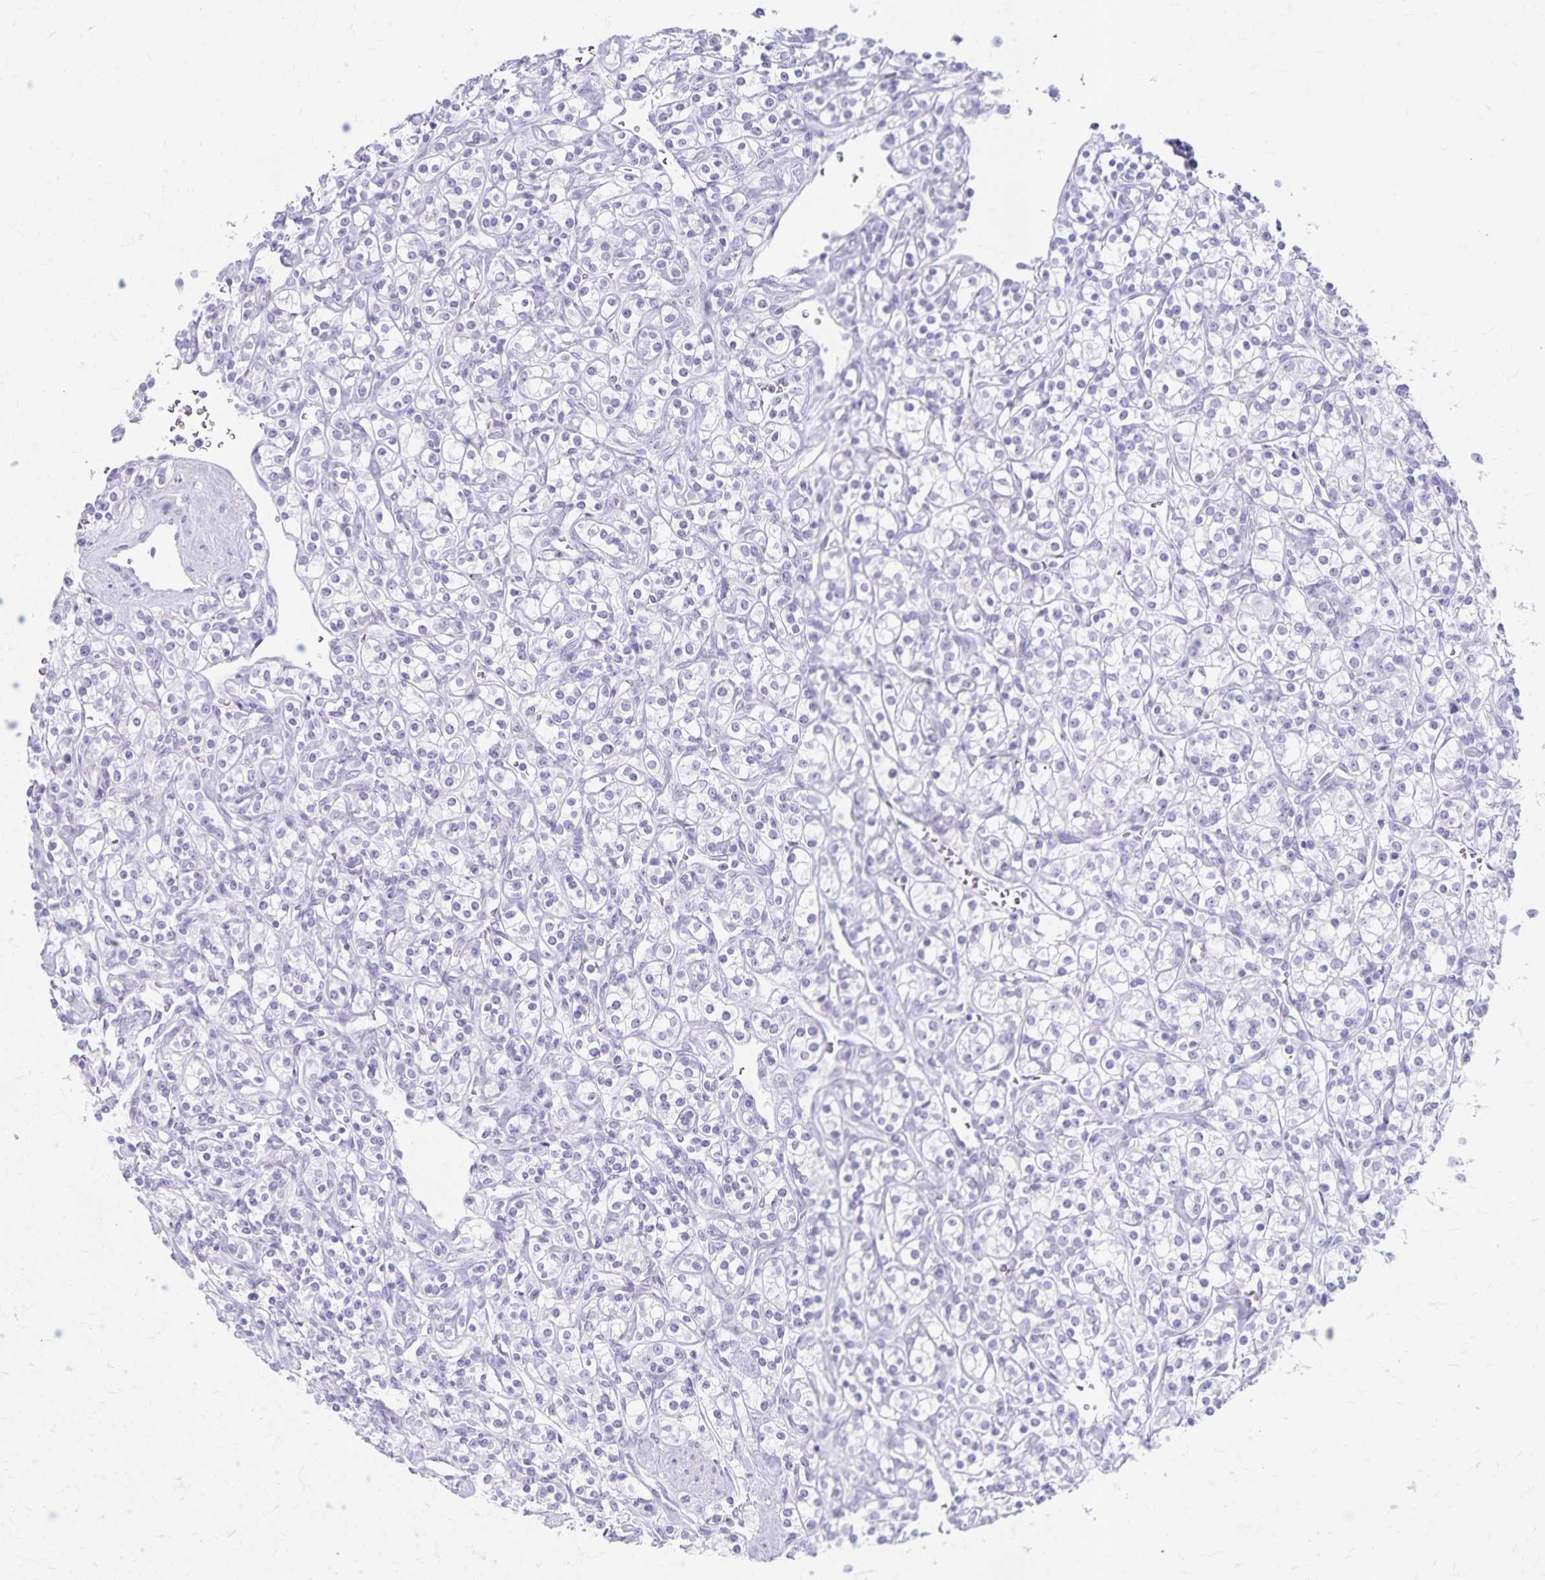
{"staining": {"intensity": "negative", "quantity": "none", "location": "none"}, "tissue": "renal cancer", "cell_type": "Tumor cells", "image_type": "cancer", "snomed": [{"axis": "morphology", "description": "Adenocarcinoma, NOS"}, {"axis": "topography", "description": "Kidney"}], "caption": "Renal adenocarcinoma stained for a protein using immunohistochemistry reveals no expression tumor cells.", "gene": "GPBAR1", "patient": {"sex": "male", "age": 77}}